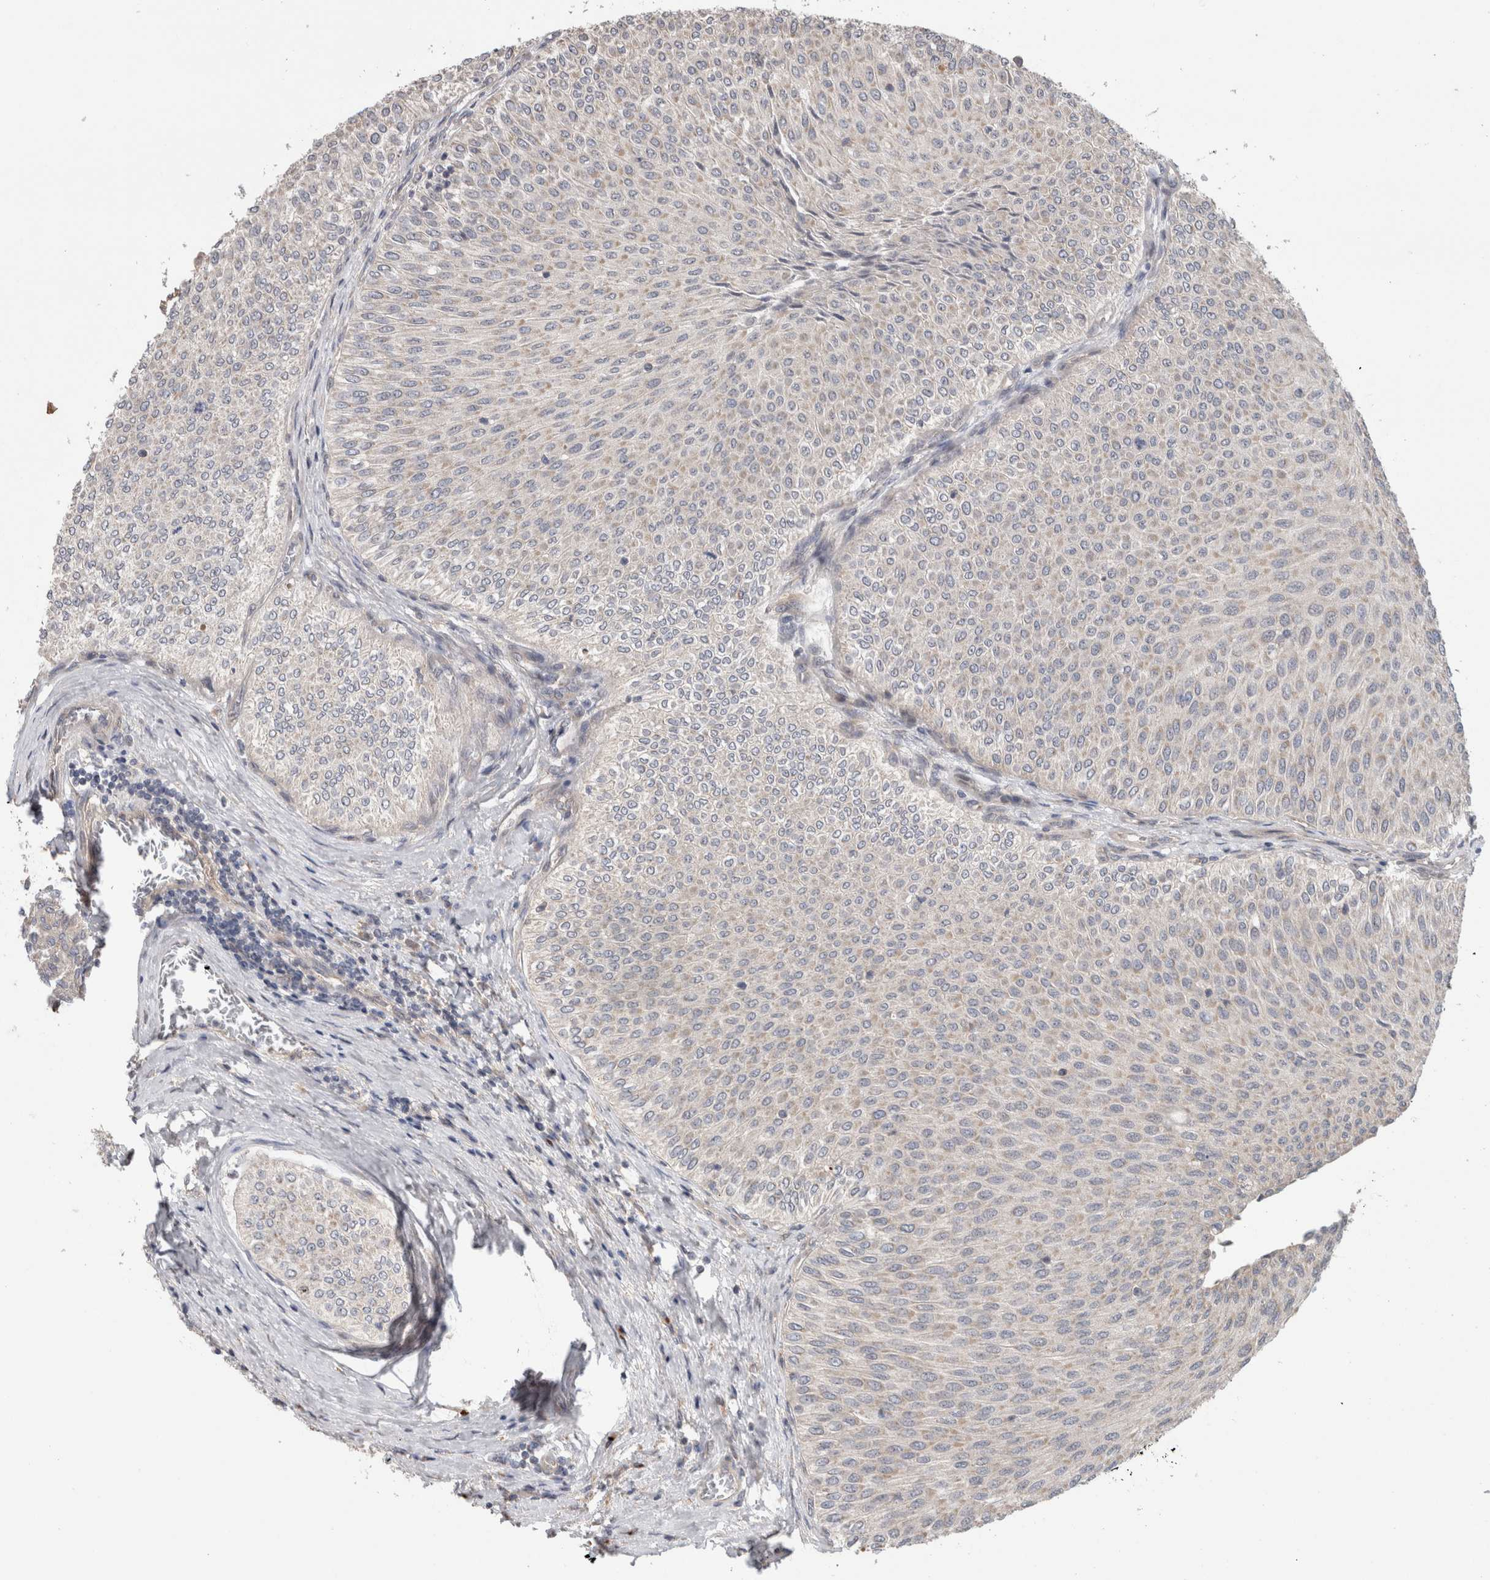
{"staining": {"intensity": "weak", "quantity": "<25%", "location": "cytoplasmic/membranous"}, "tissue": "urothelial cancer", "cell_type": "Tumor cells", "image_type": "cancer", "snomed": [{"axis": "morphology", "description": "Urothelial carcinoma, Low grade"}, {"axis": "topography", "description": "Urinary bladder"}], "caption": "IHC of human urothelial cancer exhibits no staining in tumor cells.", "gene": "TRIM5", "patient": {"sex": "male", "age": 78}}